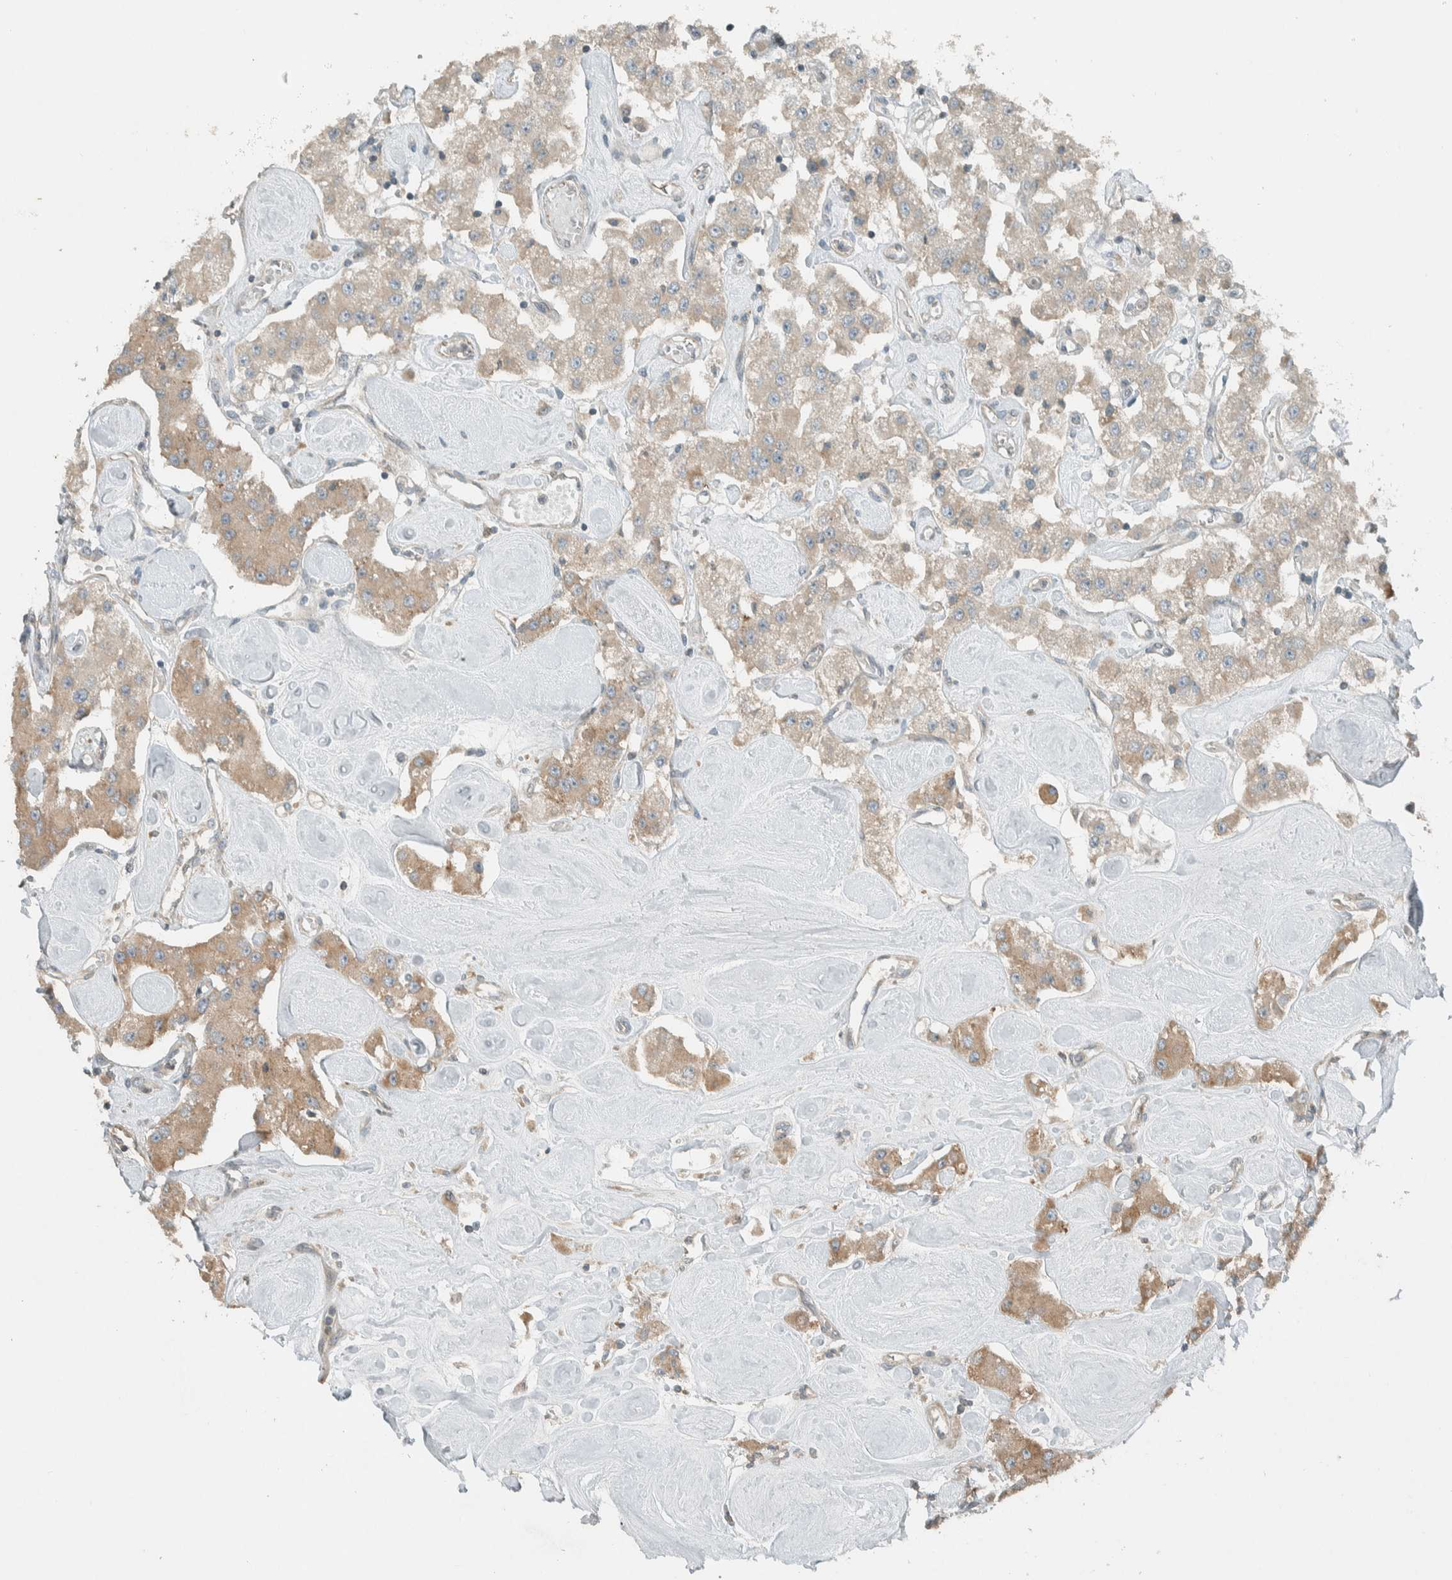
{"staining": {"intensity": "weak", "quantity": ">75%", "location": "cytoplasmic/membranous"}, "tissue": "carcinoid", "cell_type": "Tumor cells", "image_type": "cancer", "snomed": [{"axis": "morphology", "description": "Carcinoid, malignant, NOS"}, {"axis": "topography", "description": "Pancreas"}], "caption": "Human carcinoid (malignant) stained with a brown dye displays weak cytoplasmic/membranous positive expression in about >75% of tumor cells.", "gene": "SEL1L", "patient": {"sex": "male", "age": 41}}